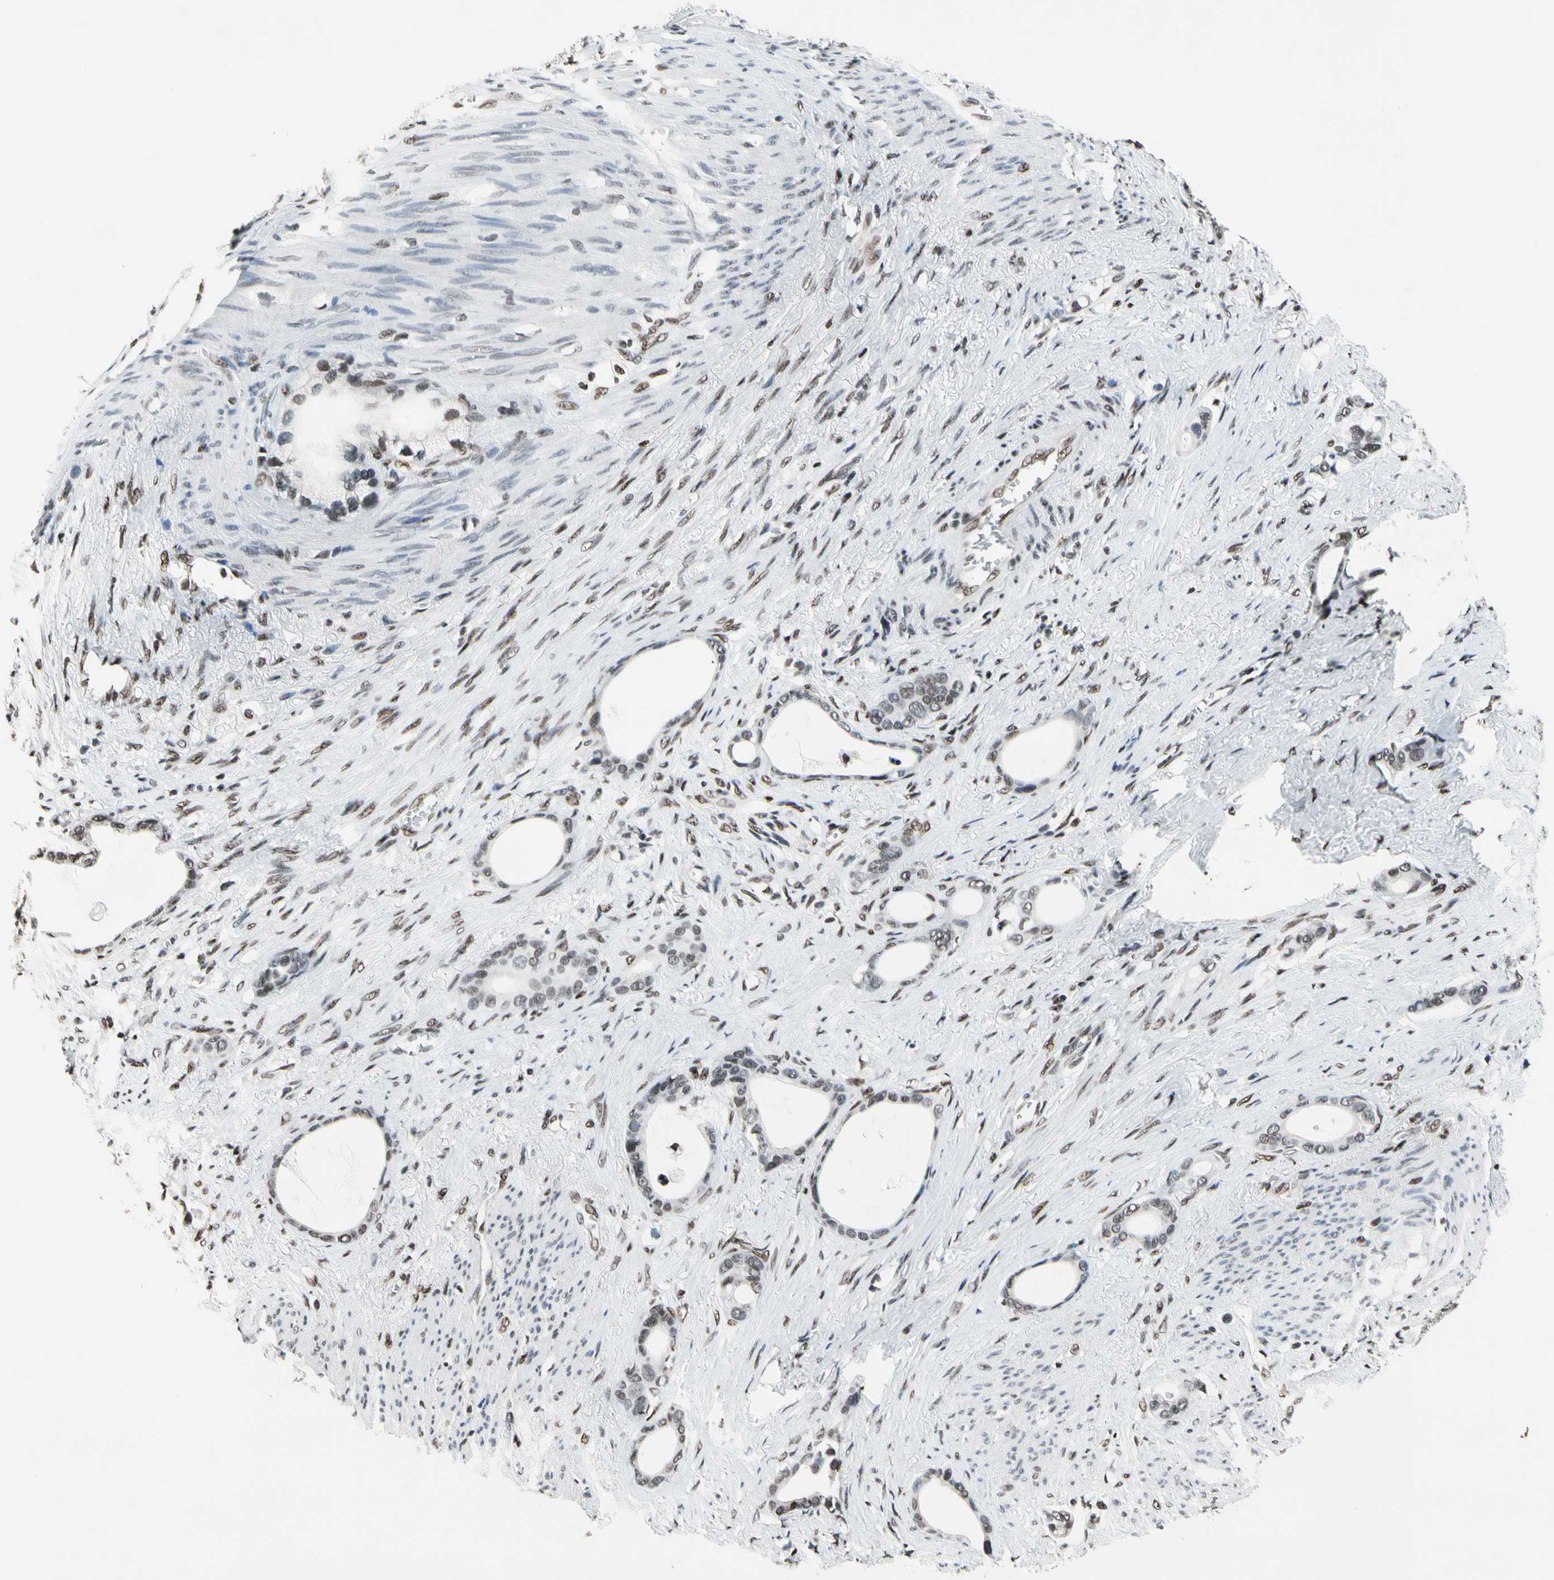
{"staining": {"intensity": "moderate", "quantity": "<25%", "location": "nuclear"}, "tissue": "stomach cancer", "cell_type": "Tumor cells", "image_type": "cancer", "snomed": [{"axis": "morphology", "description": "Adenocarcinoma, NOS"}, {"axis": "topography", "description": "Stomach"}], "caption": "Stomach cancer stained with DAB (3,3'-diaminobenzidine) immunohistochemistry (IHC) demonstrates low levels of moderate nuclear positivity in about <25% of tumor cells.", "gene": "RECQL", "patient": {"sex": "female", "age": 75}}